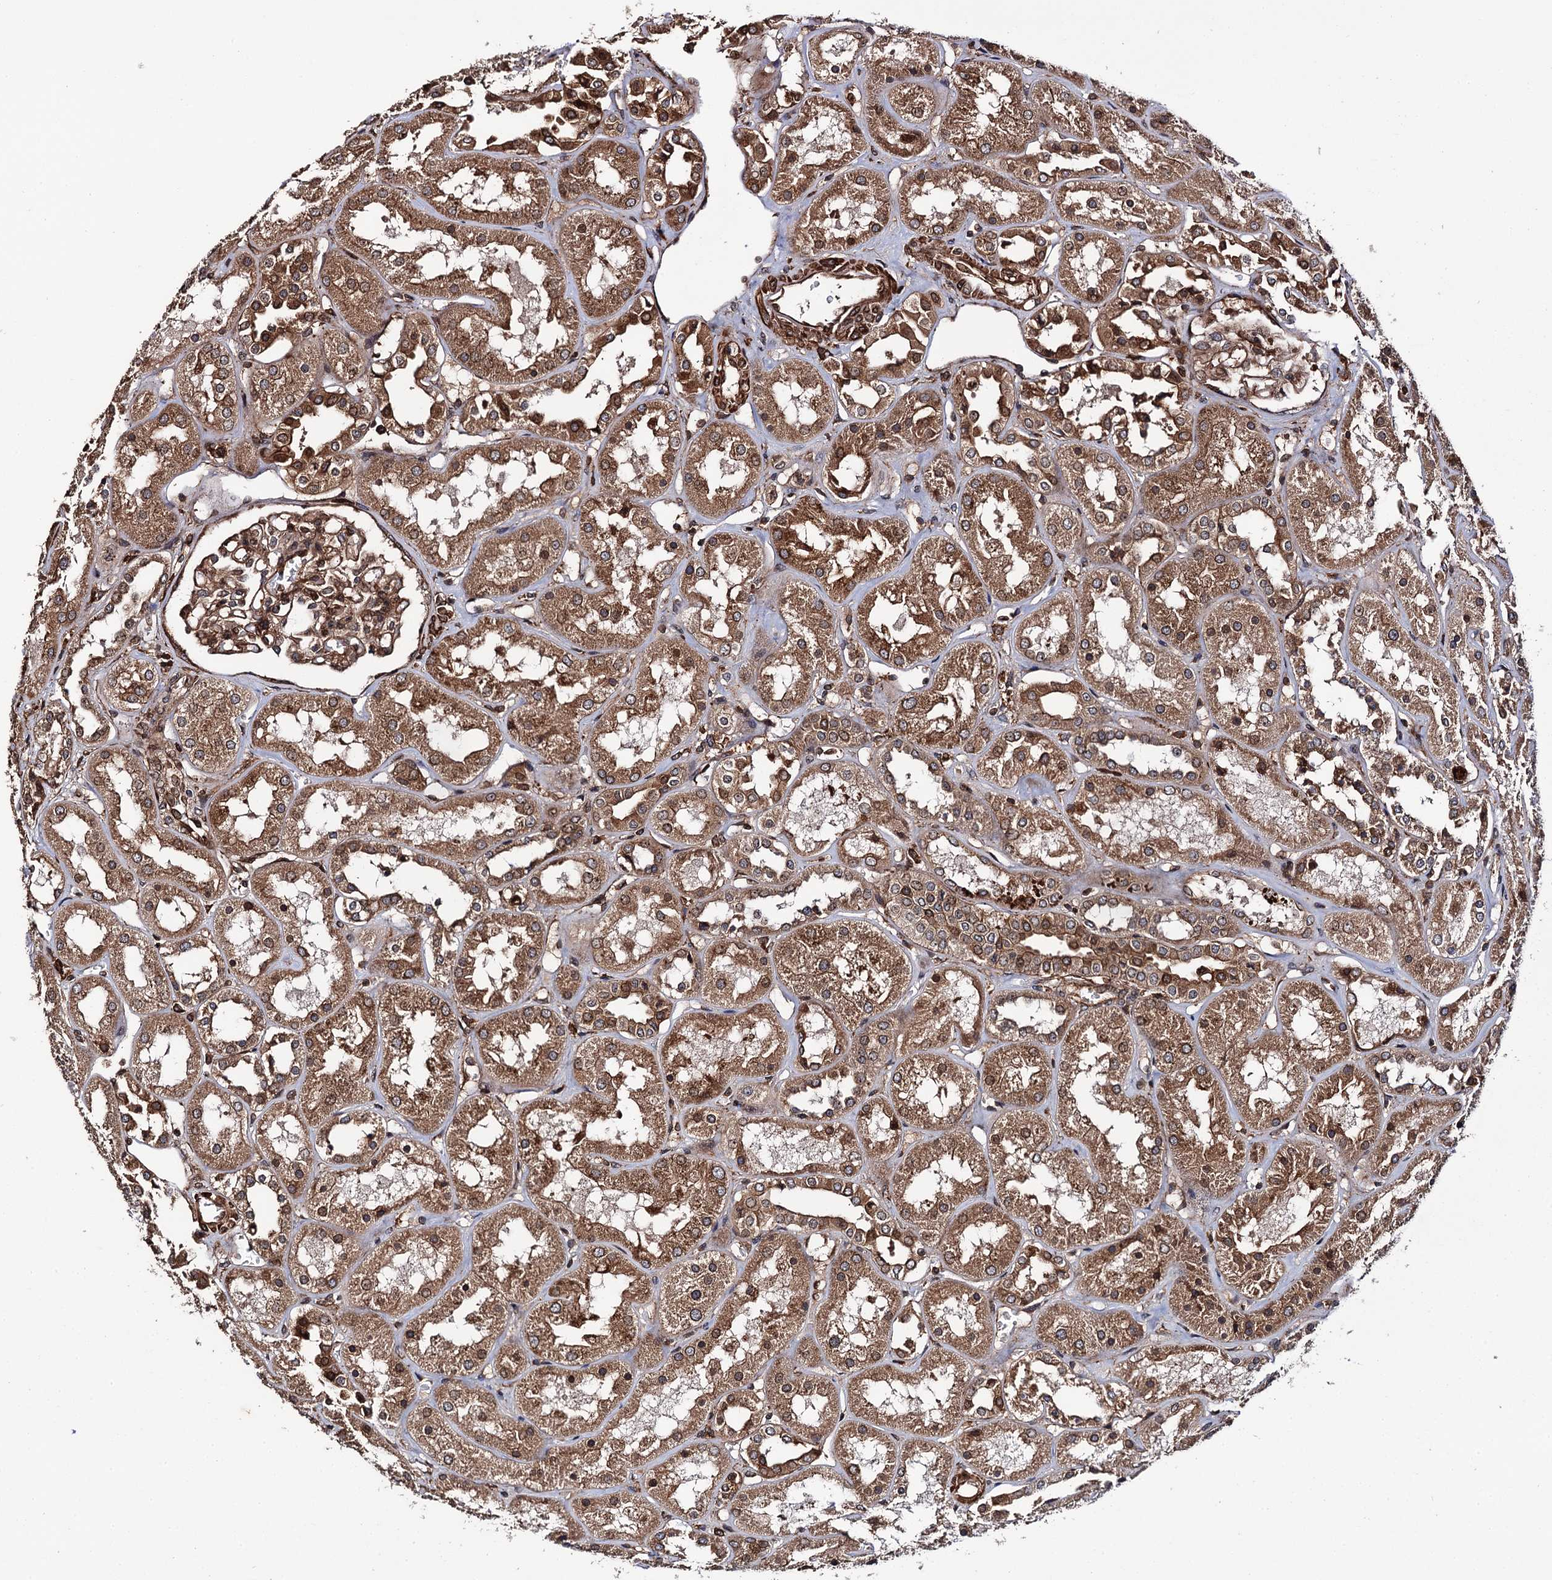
{"staining": {"intensity": "moderate", "quantity": ">75%", "location": "cytoplasmic/membranous"}, "tissue": "kidney", "cell_type": "Cells in glomeruli", "image_type": "normal", "snomed": [{"axis": "morphology", "description": "Normal tissue, NOS"}, {"axis": "topography", "description": "Kidney"}], "caption": "Immunohistochemical staining of unremarkable human kidney exhibits moderate cytoplasmic/membranous protein expression in approximately >75% of cells in glomeruli.", "gene": "BORA", "patient": {"sex": "male", "age": 70}}